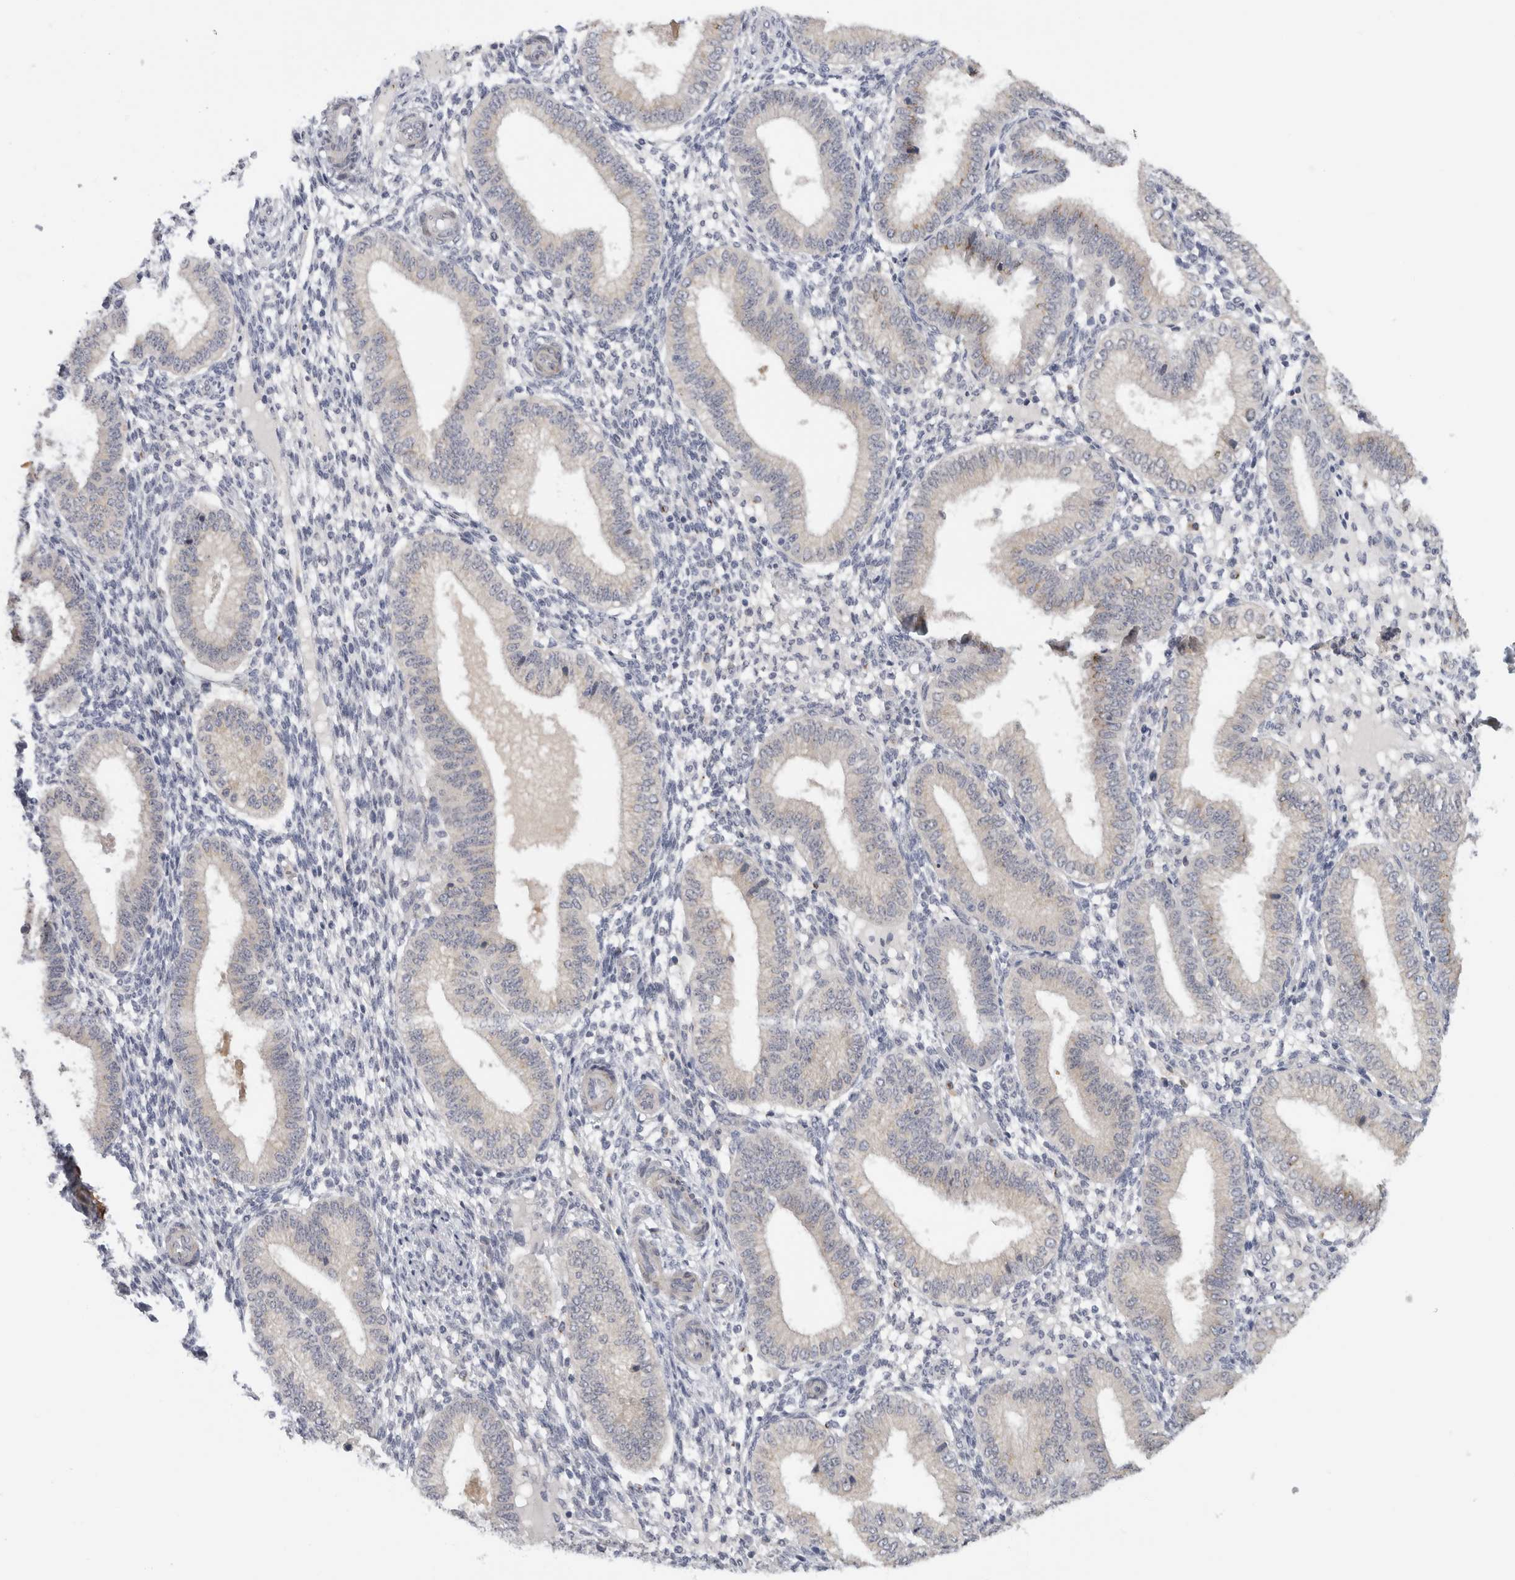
{"staining": {"intensity": "negative", "quantity": "none", "location": "none"}, "tissue": "endometrium", "cell_type": "Cells in endometrial stroma", "image_type": "normal", "snomed": [{"axis": "morphology", "description": "Normal tissue, NOS"}, {"axis": "topography", "description": "Endometrium"}], "caption": "A micrograph of endometrium stained for a protein reveals no brown staining in cells in endometrial stroma. (Immunohistochemistry (ihc), brightfield microscopy, high magnification).", "gene": "MGAT1", "patient": {"sex": "female", "age": 39}}